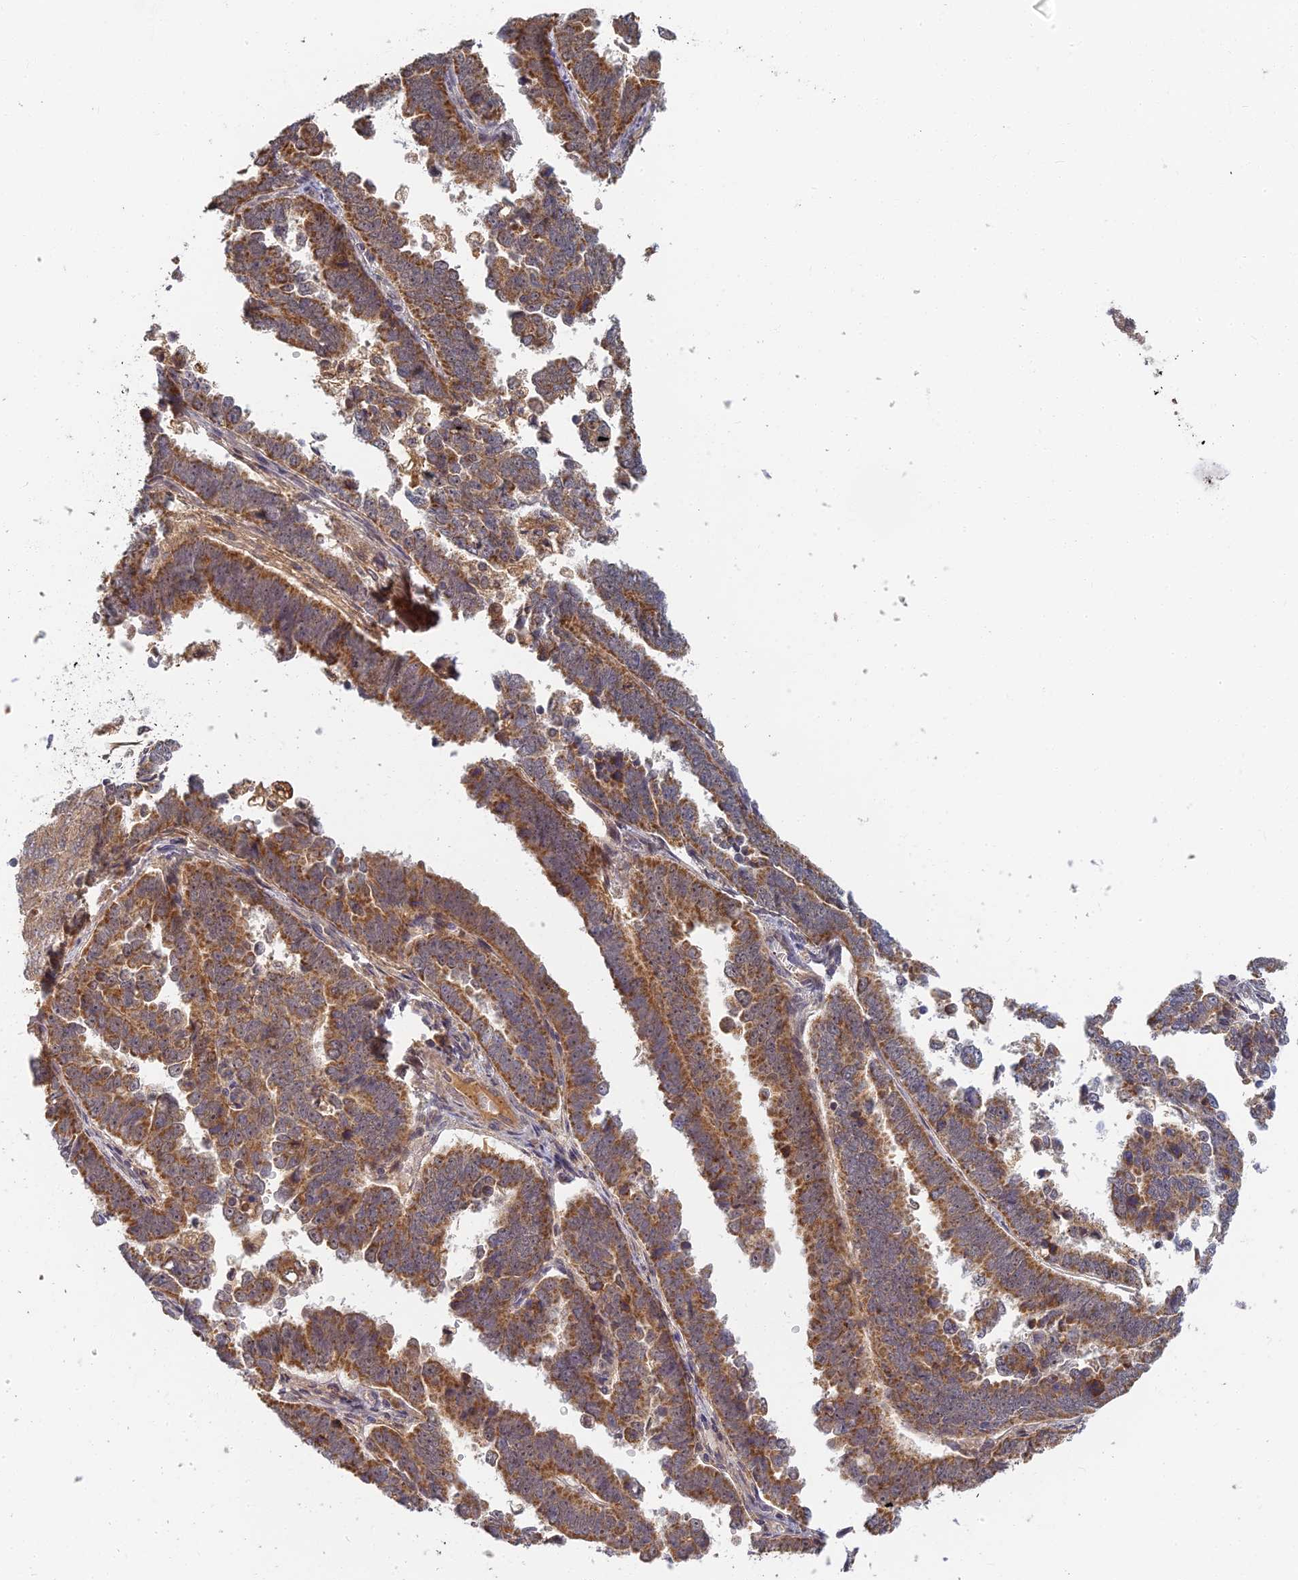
{"staining": {"intensity": "moderate", "quantity": ">75%", "location": "cytoplasmic/membranous"}, "tissue": "endometrial cancer", "cell_type": "Tumor cells", "image_type": "cancer", "snomed": [{"axis": "morphology", "description": "Adenocarcinoma, NOS"}, {"axis": "topography", "description": "Endometrium"}], "caption": "The photomicrograph displays staining of adenocarcinoma (endometrial), revealing moderate cytoplasmic/membranous protein staining (brown color) within tumor cells.", "gene": "RGL3", "patient": {"sex": "female", "age": 75}}